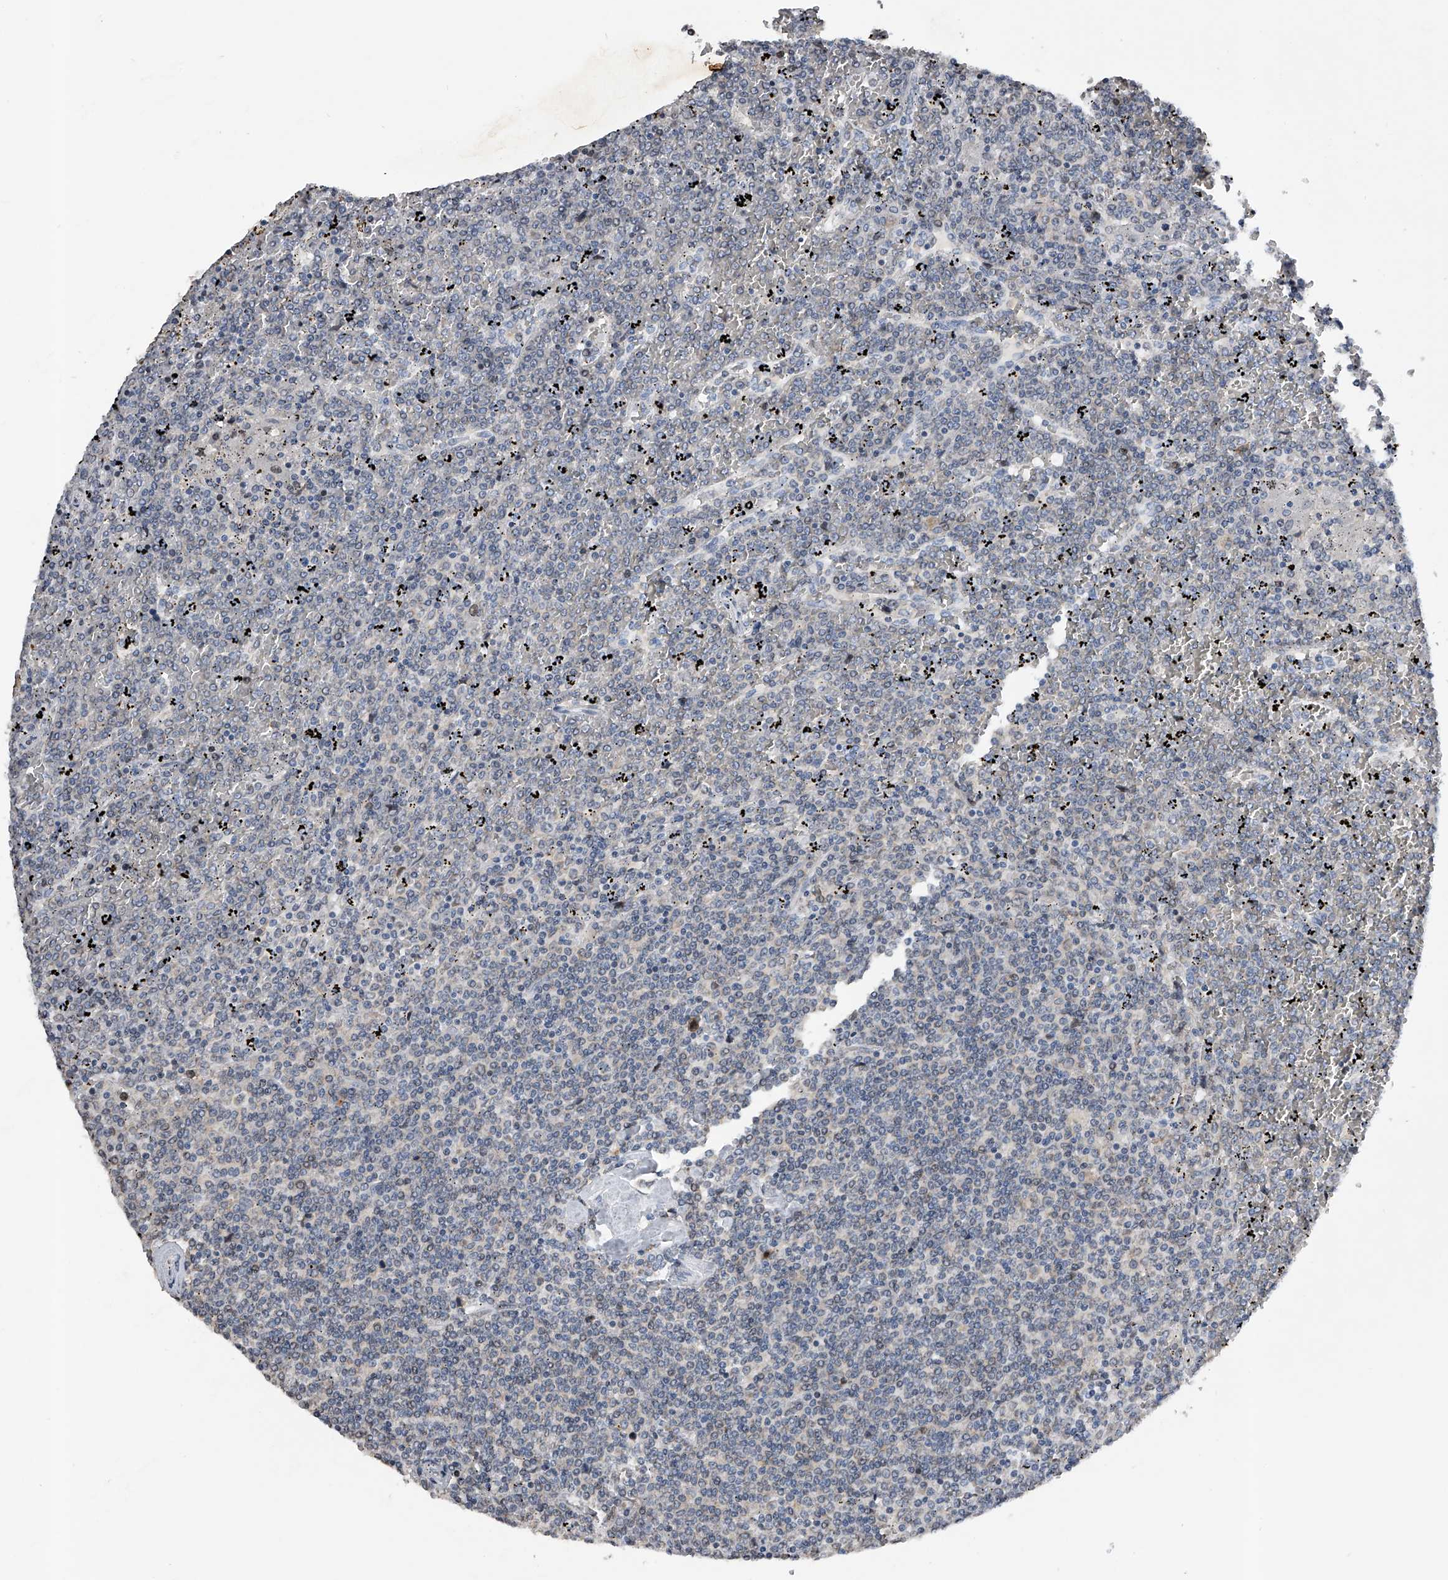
{"staining": {"intensity": "negative", "quantity": "none", "location": "none"}, "tissue": "lymphoma", "cell_type": "Tumor cells", "image_type": "cancer", "snomed": [{"axis": "morphology", "description": "Malignant lymphoma, non-Hodgkin's type, Low grade"}, {"axis": "topography", "description": "Spleen"}], "caption": "Immunohistochemistry (IHC) micrograph of neoplastic tissue: malignant lymphoma, non-Hodgkin's type (low-grade) stained with DAB (3,3'-diaminobenzidine) exhibits no significant protein expression in tumor cells.", "gene": "RWDD2A", "patient": {"sex": "female", "age": 19}}